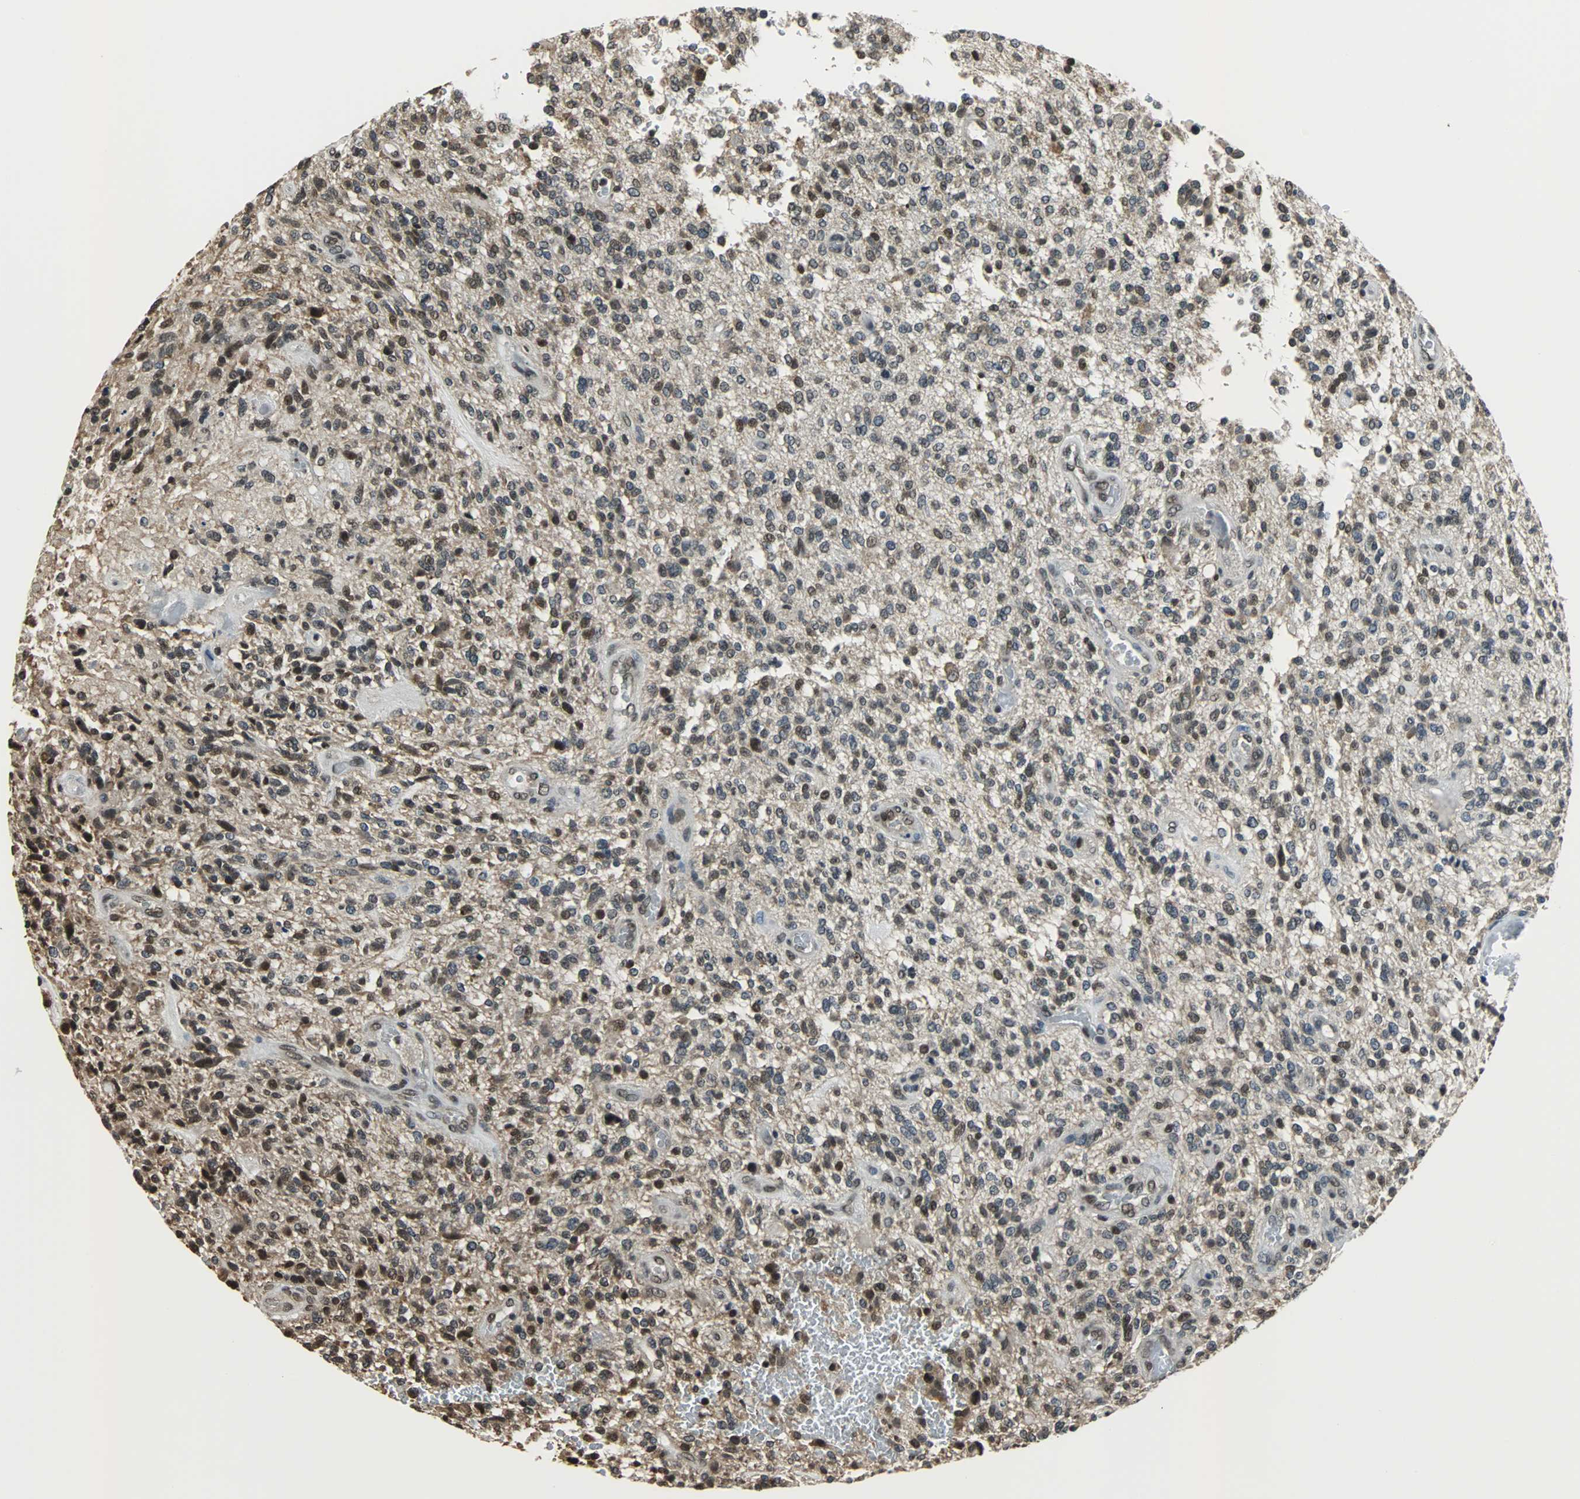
{"staining": {"intensity": "strong", "quantity": "25%-75%", "location": "nuclear"}, "tissue": "glioma", "cell_type": "Tumor cells", "image_type": "cancer", "snomed": [{"axis": "morphology", "description": "Normal tissue, NOS"}, {"axis": "morphology", "description": "Glioma, malignant, High grade"}, {"axis": "topography", "description": "Cerebral cortex"}], "caption": "Human malignant glioma (high-grade) stained with a protein marker displays strong staining in tumor cells.", "gene": "REST", "patient": {"sex": "male", "age": 75}}